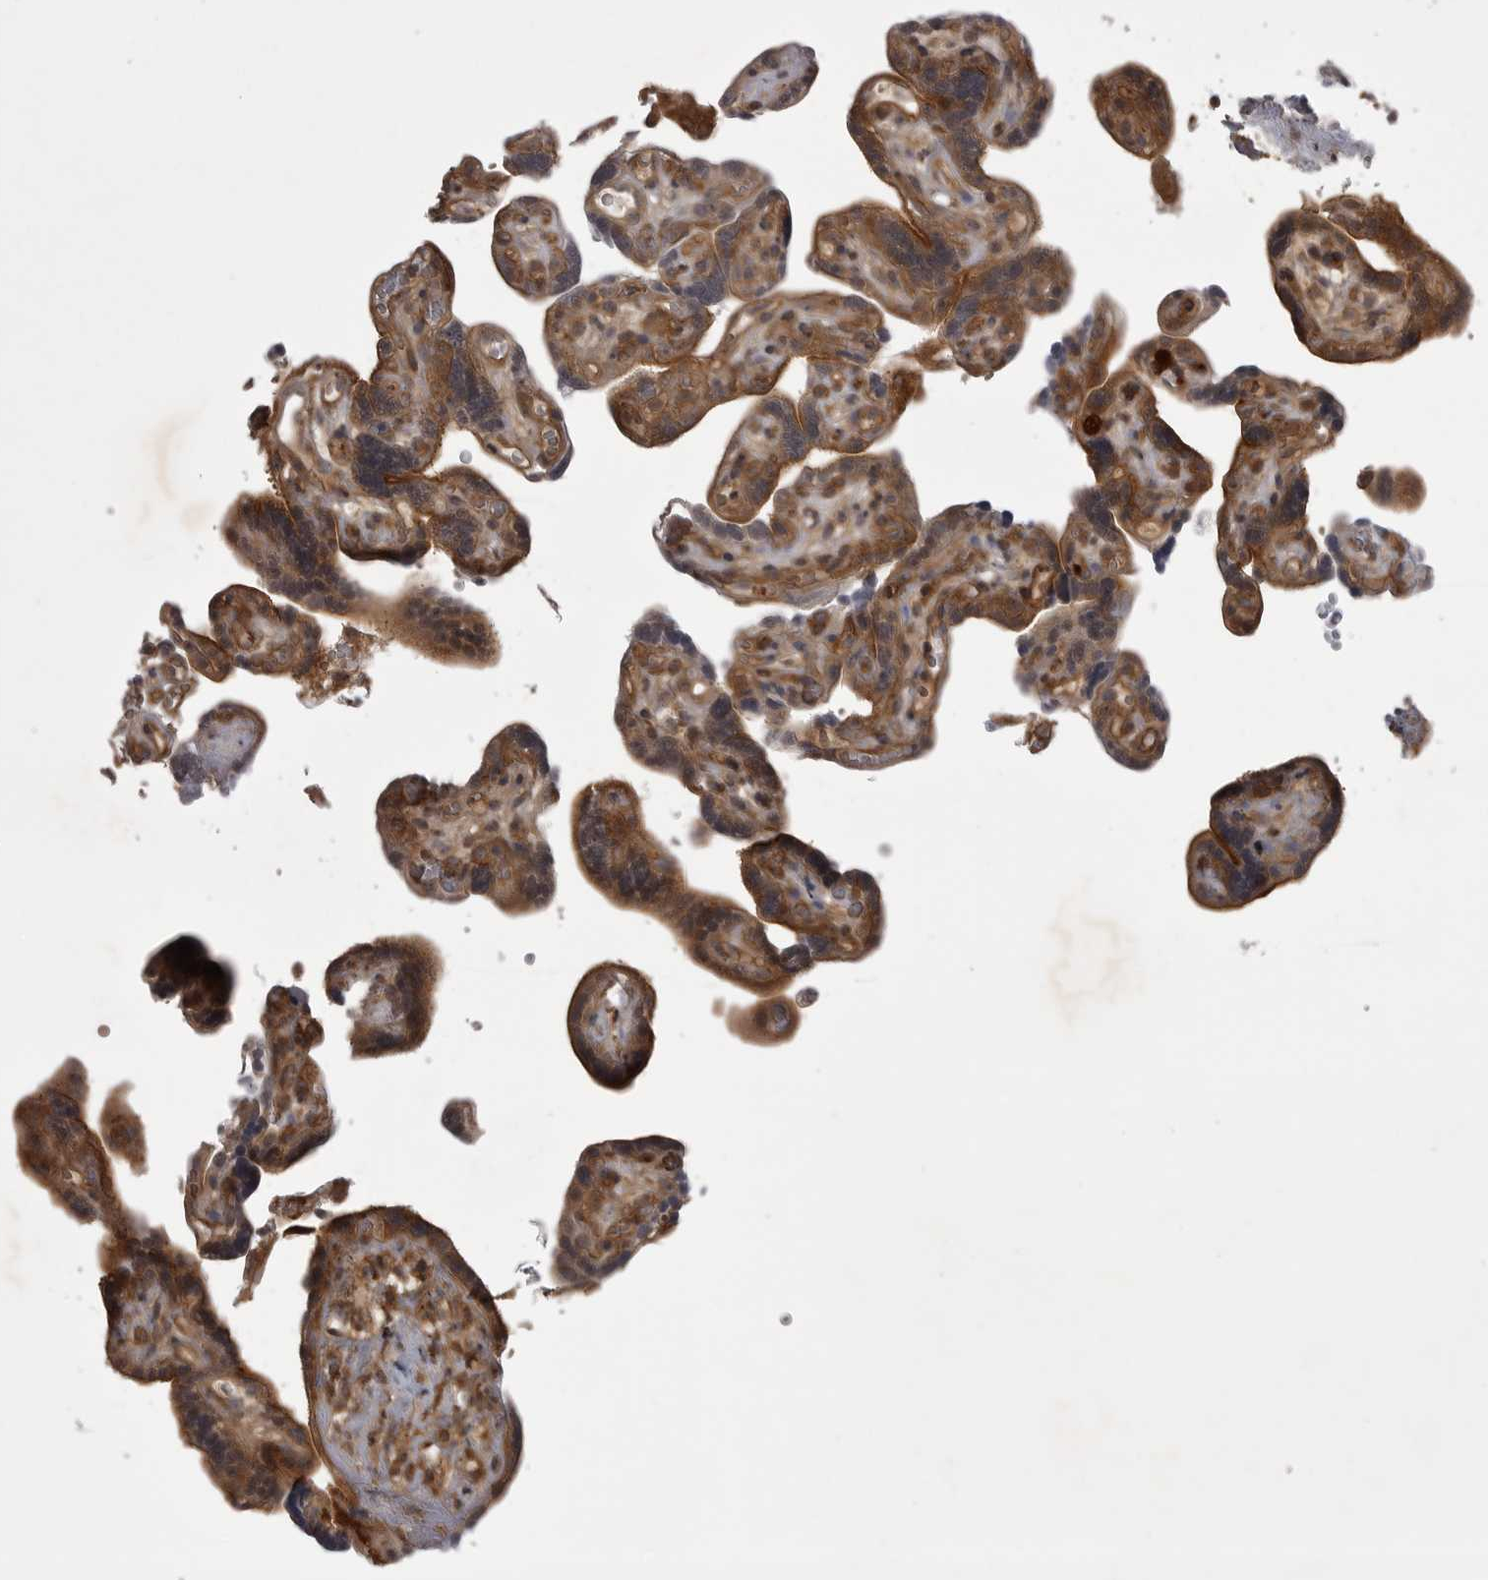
{"staining": {"intensity": "strong", "quantity": ">75%", "location": "cytoplasmic/membranous"}, "tissue": "placenta", "cell_type": "Decidual cells", "image_type": "normal", "snomed": [{"axis": "morphology", "description": "Normal tissue, NOS"}, {"axis": "topography", "description": "Placenta"}], "caption": "Strong cytoplasmic/membranous expression for a protein is seen in approximately >75% of decidual cells of benign placenta using immunohistochemistry (IHC).", "gene": "STK24", "patient": {"sex": "female", "age": 30}}